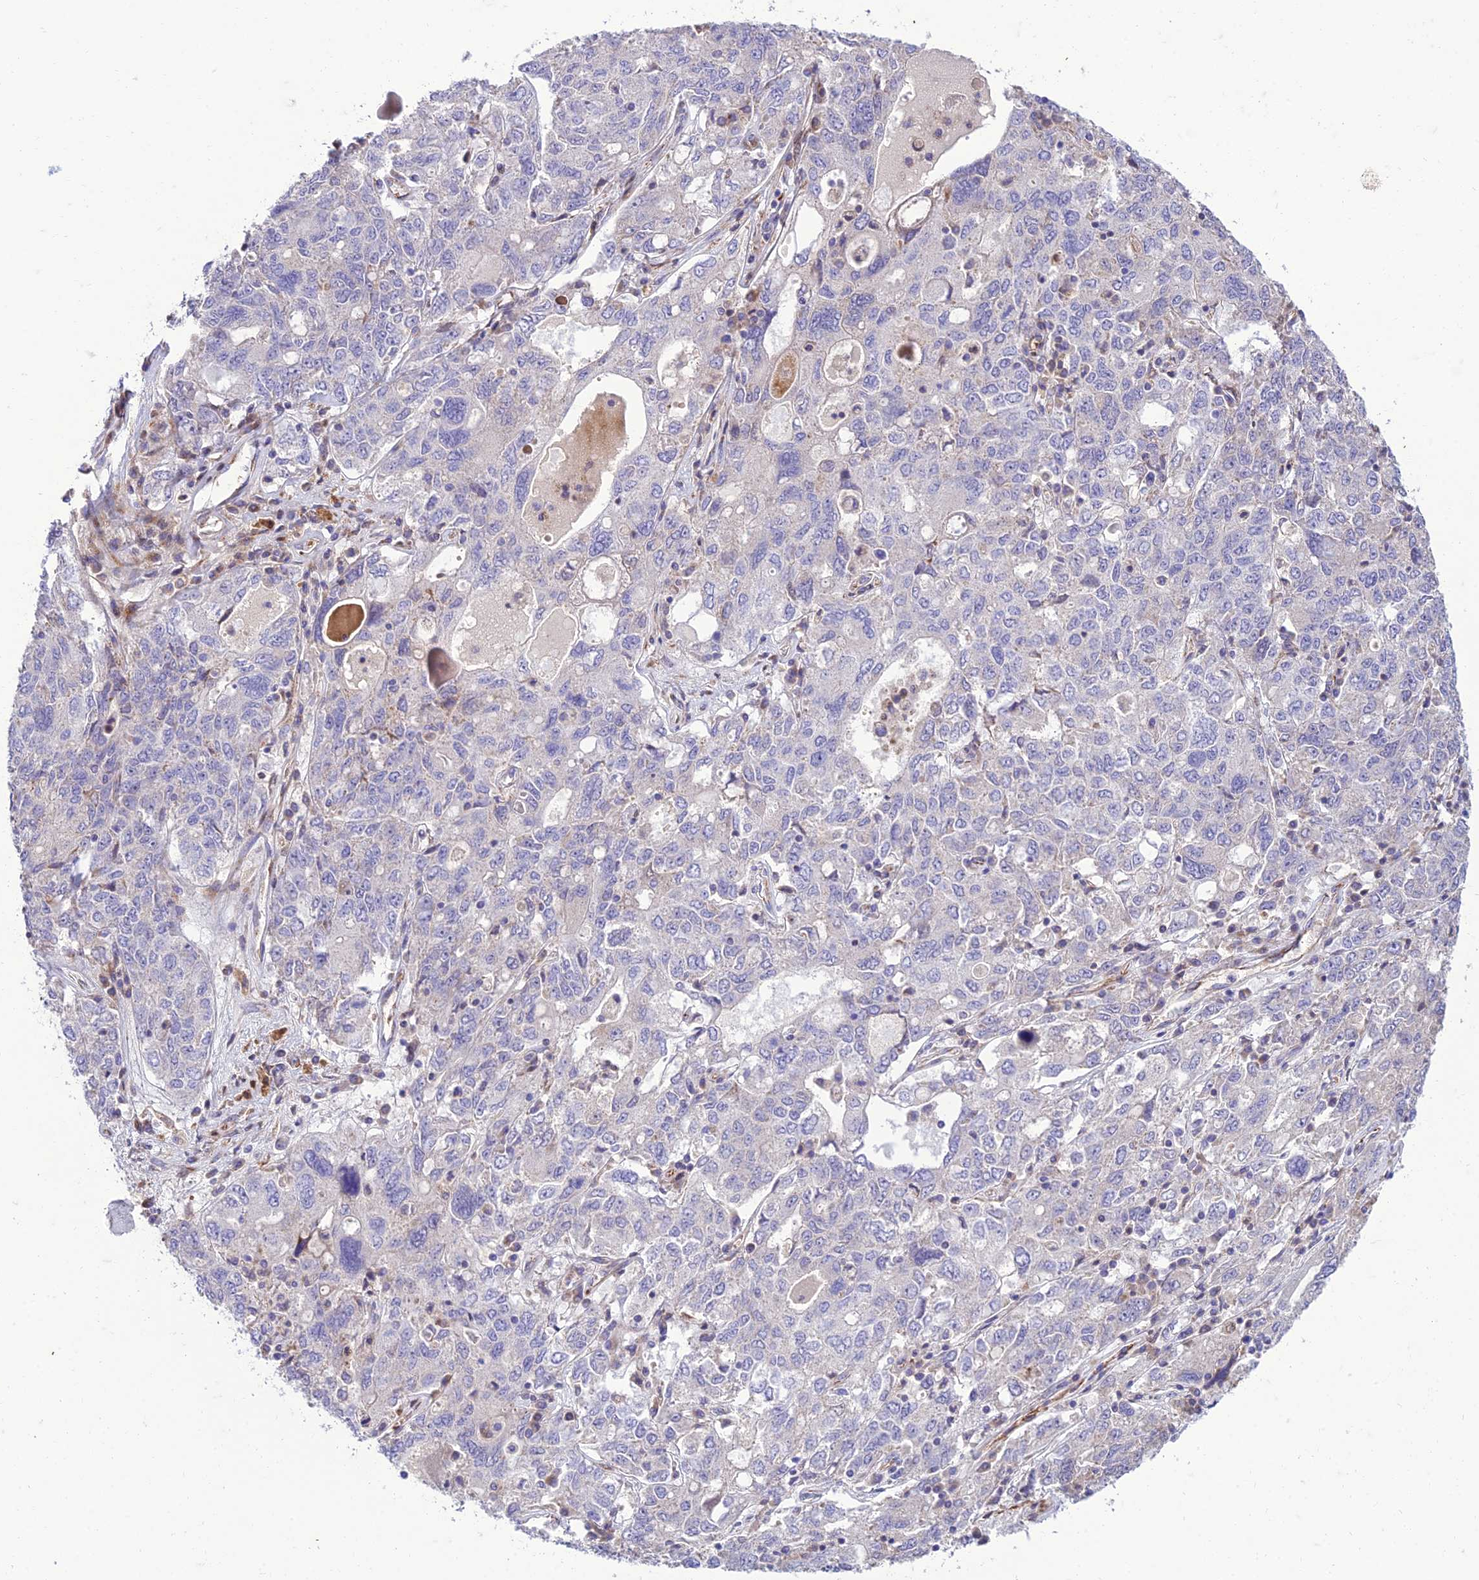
{"staining": {"intensity": "negative", "quantity": "none", "location": "none"}, "tissue": "ovarian cancer", "cell_type": "Tumor cells", "image_type": "cancer", "snomed": [{"axis": "morphology", "description": "Carcinoma, endometroid"}, {"axis": "topography", "description": "Ovary"}], "caption": "DAB (3,3'-diaminobenzidine) immunohistochemical staining of ovarian cancer (endometroid carcinoma) shows no significant staining in tumor cells.", "gene": "SEL1L3", "patient": {"sex": "female", "age": 62}}